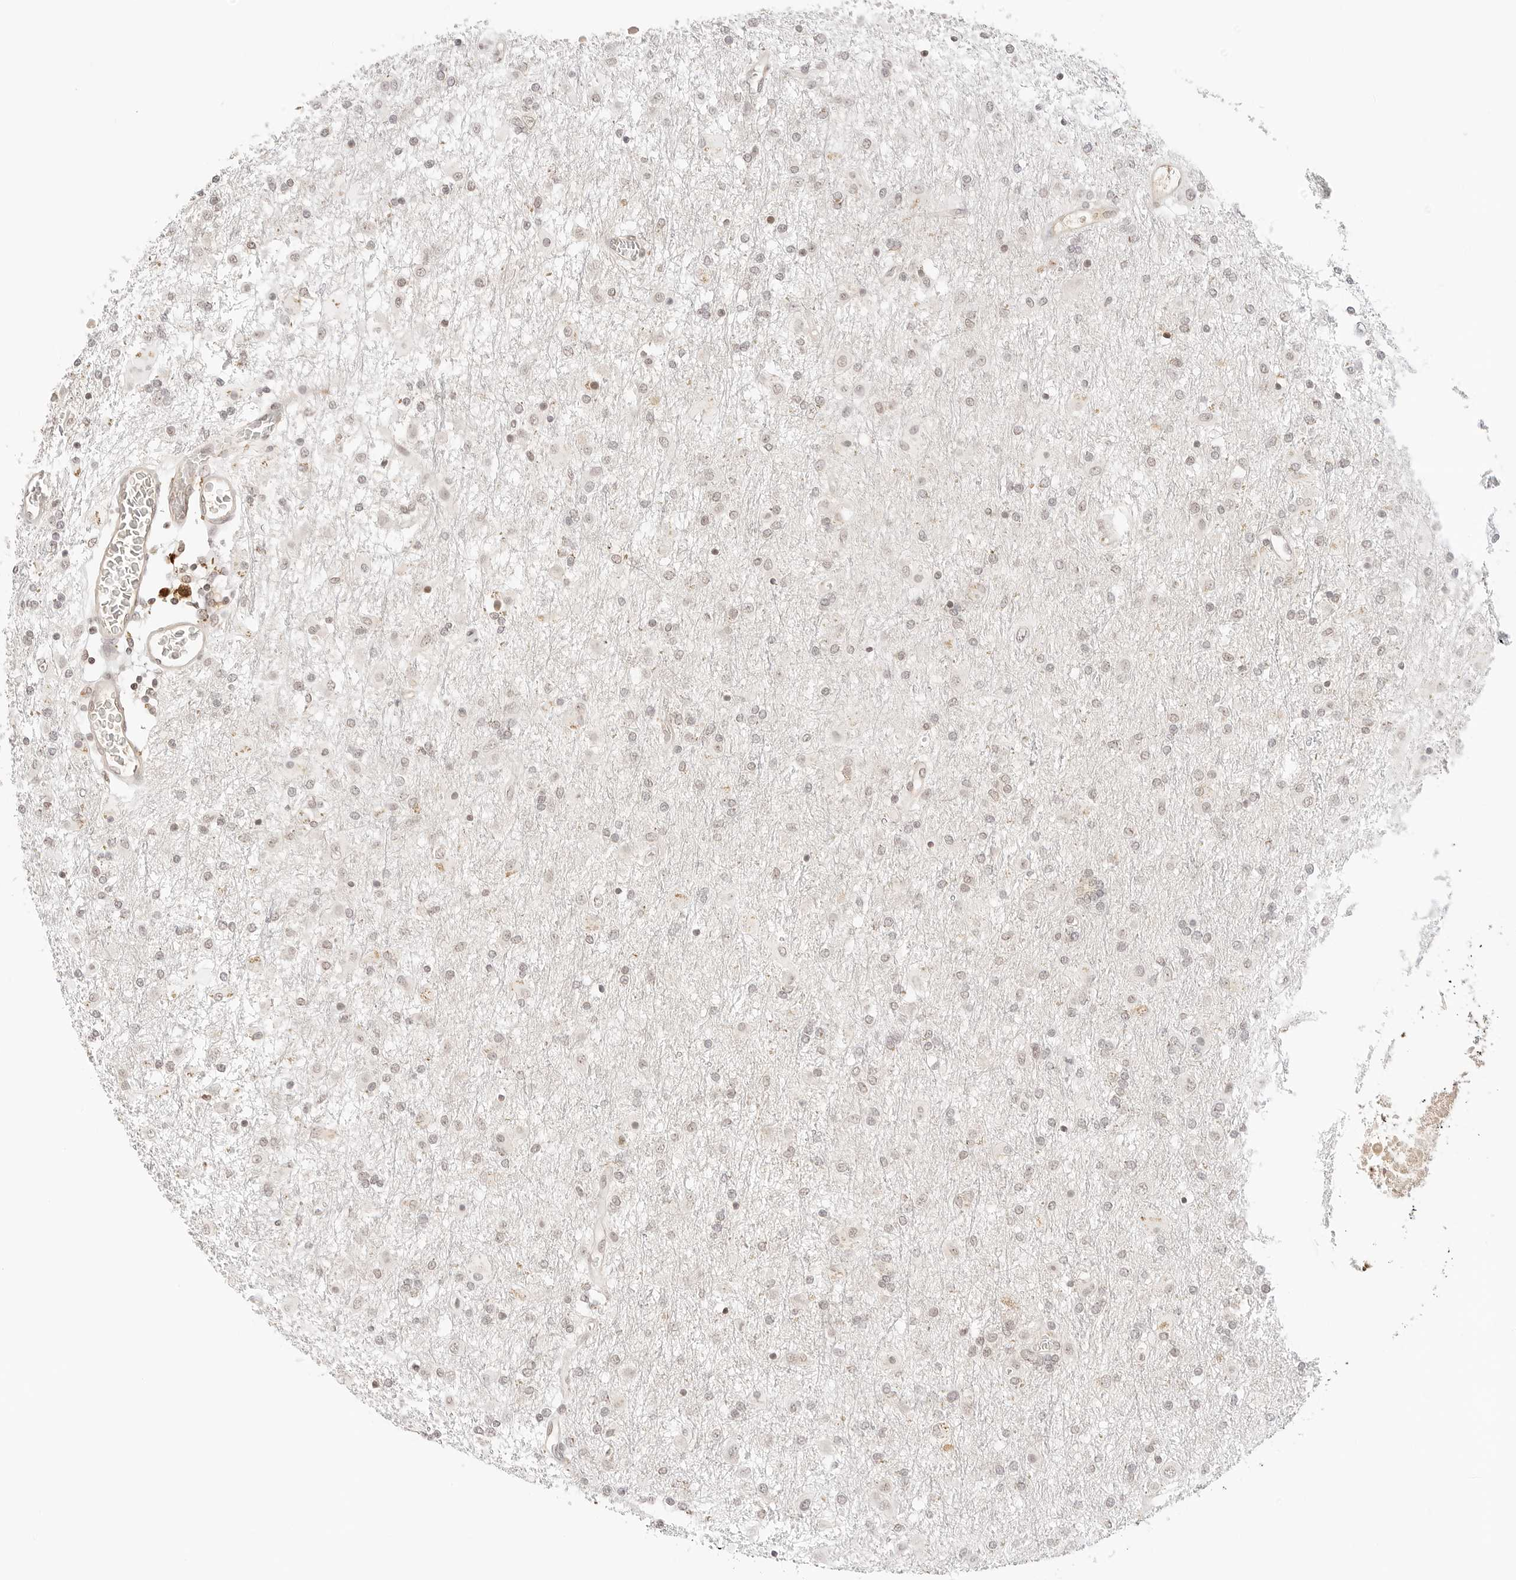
{"staining": {"intensity": "weak", "quantity": ">75%", "location": "nuclear"}, "tissue": "glioma", "cell_type": "Tumor cells", "image_type": "cancer", "snomed": [{"axis": "morphology", "description": "Glioma, malignant, Low grade"}, {"axis": "topography", "description": "Brain"}], "caption": "Immunohistochemical staining of malignant glioma (low-grade) demonstrates low levels of weak nuclear protein staining in about >75% of tumor cells.", "gene": "SEPTIN4", "patient": {"sex": "male", "age": 65}}